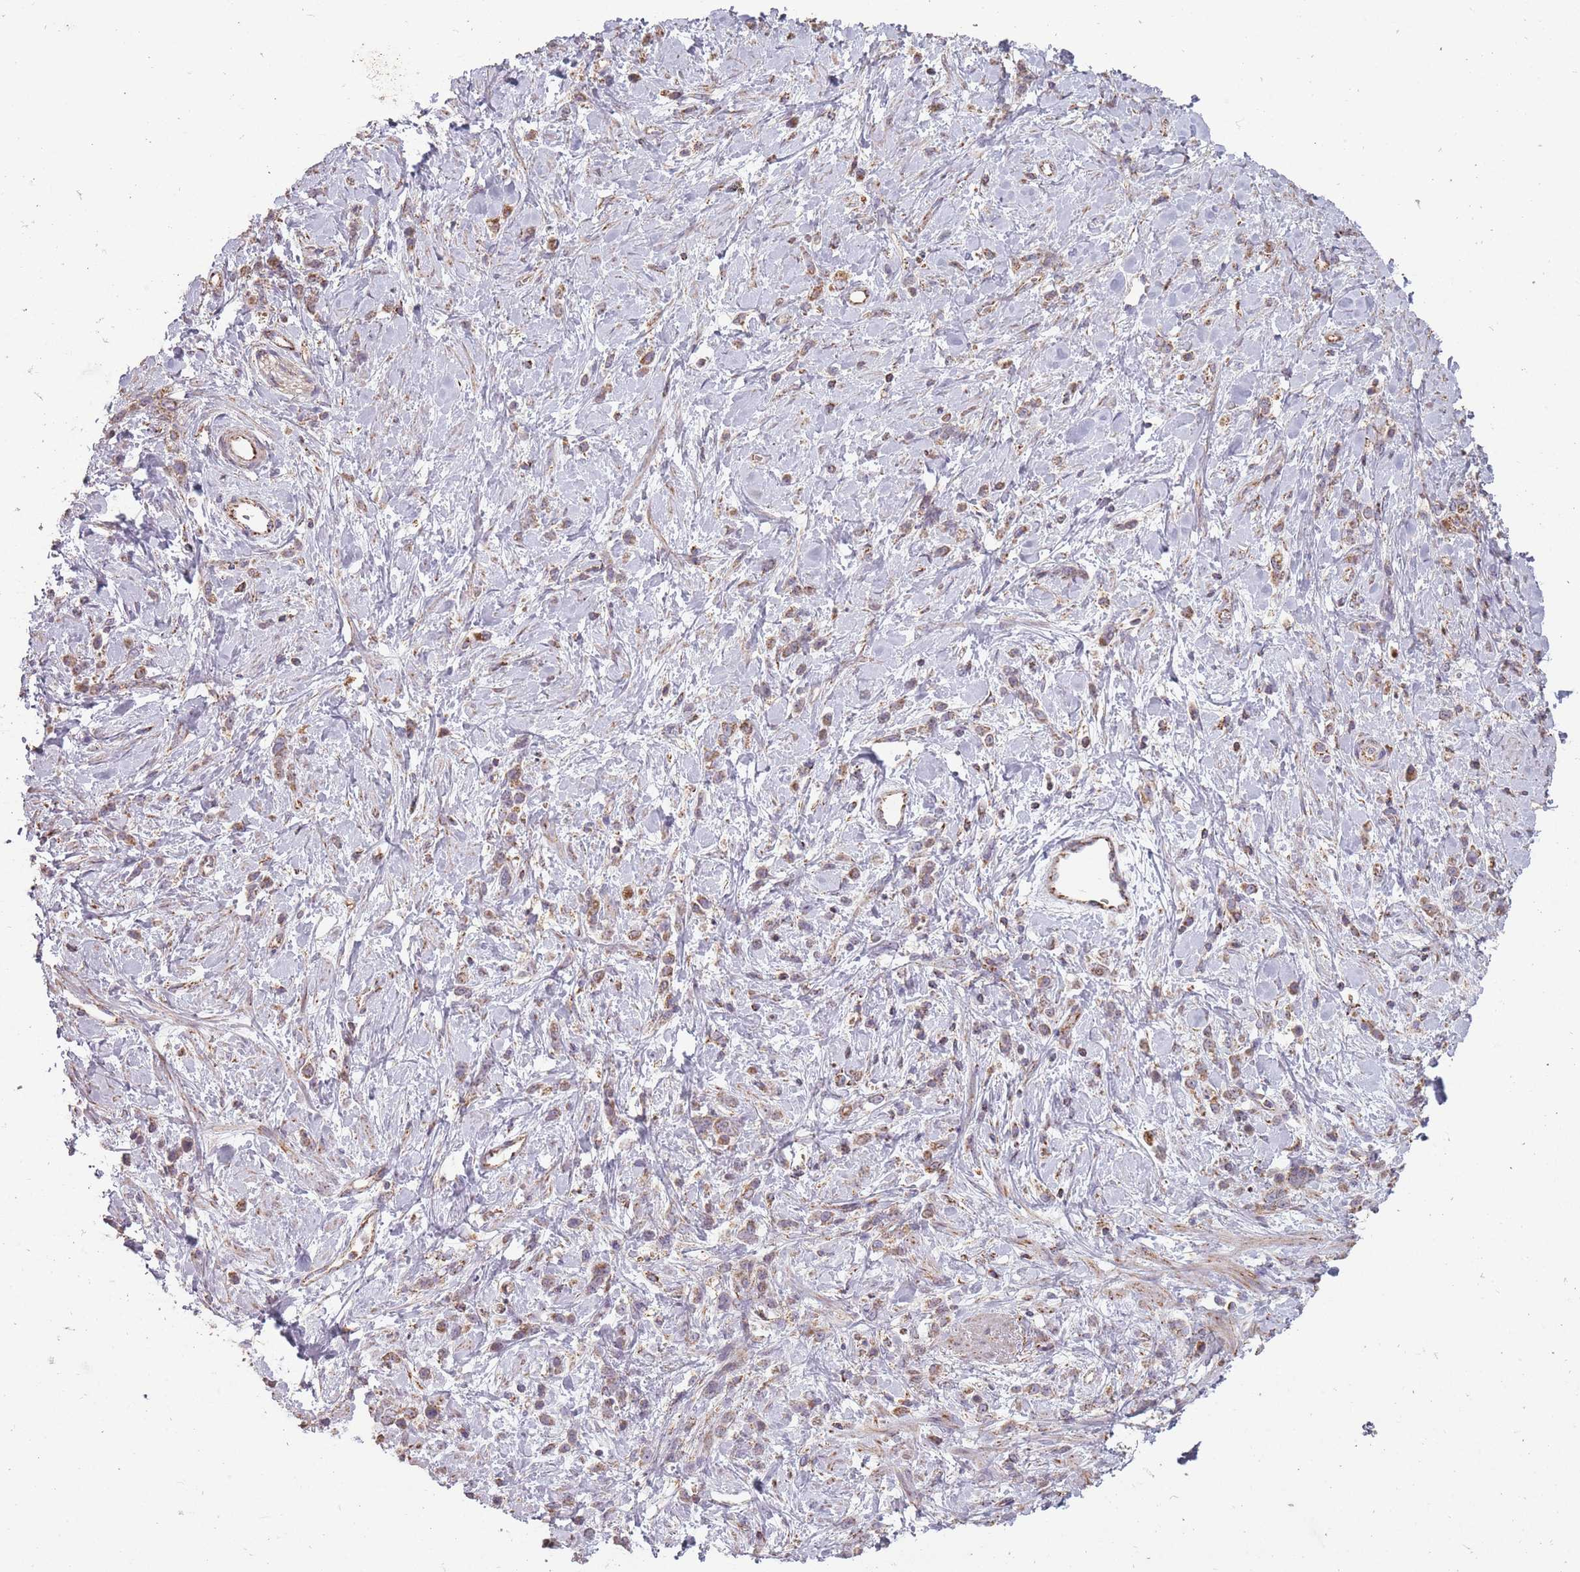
{"staining": {"intensity": "moderate", "quantity": "25%-75%", "location": "cytoplasmic/membranous"}, "tissue": "stomach cancer", "cell_type": "Tumor cells", "image_type": "cancer", "snomed": [{"axis": "morphology", "description": "Adenocarcinoma, NOS"}, {"axis": "topography", "description": "Stomach"}], "caption": "Immunohistochemistry image of adenocarcinoma (stomach) stained for a protein (brown), which displays medium levels of moderate cytoplasmic/membranous expression in about 25%-75% of tumor cells.", "gene": "CNOT8", "patient": {"sex": "female", "age": 60}}